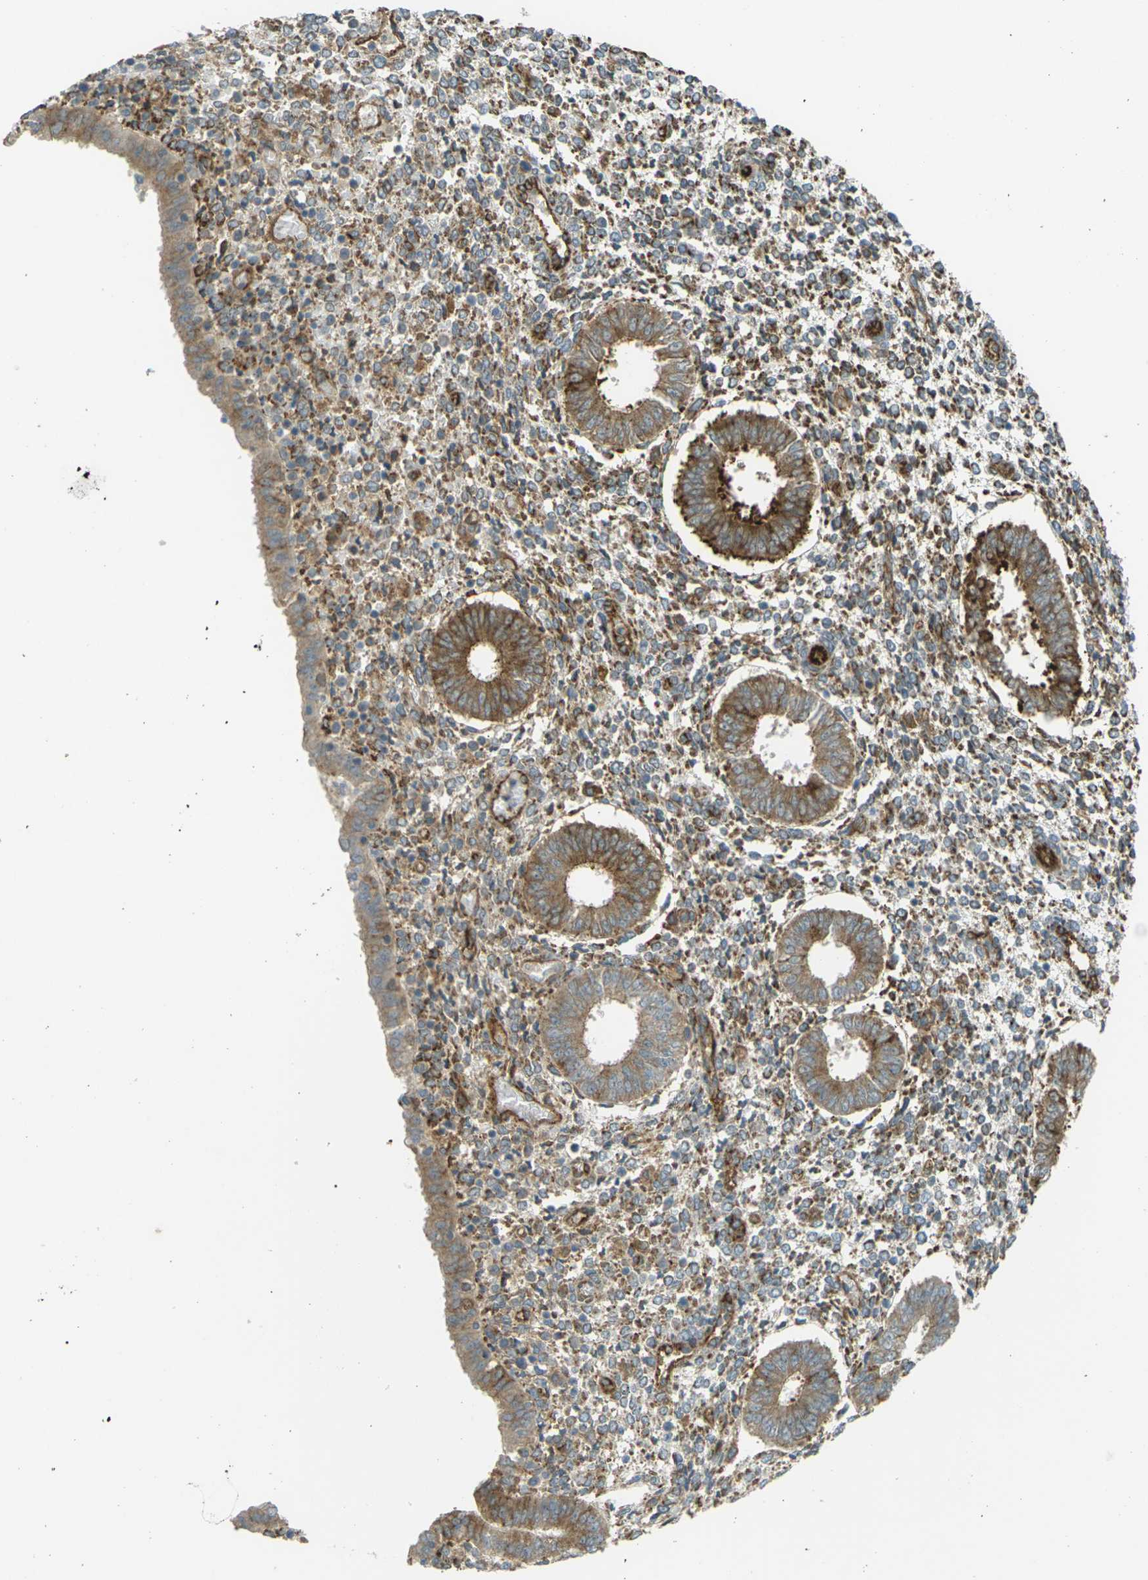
{"staining": {"intensity": "moderate", "quantity": ">75%", "location": "cytoplasmic/membranous"}, "tissue": "endometrium", "cell_type": "Cells in endometrial stroma", "image_type": "normal", "snomed": [{"axis": "morphology", "description": "Normal tissue, NOS"}, {"axis": "topography", "description": "Endometrium"}], "caption": "Protein expression by immunohistochemistry (IHC) demonstrates moderate cytoplasmic/membranous positivity in approximately >75% of cells in endometrial stroma in normal endometrium.", "gene": "S1PR1", "patient": {"sex": "female", "age": 35}}